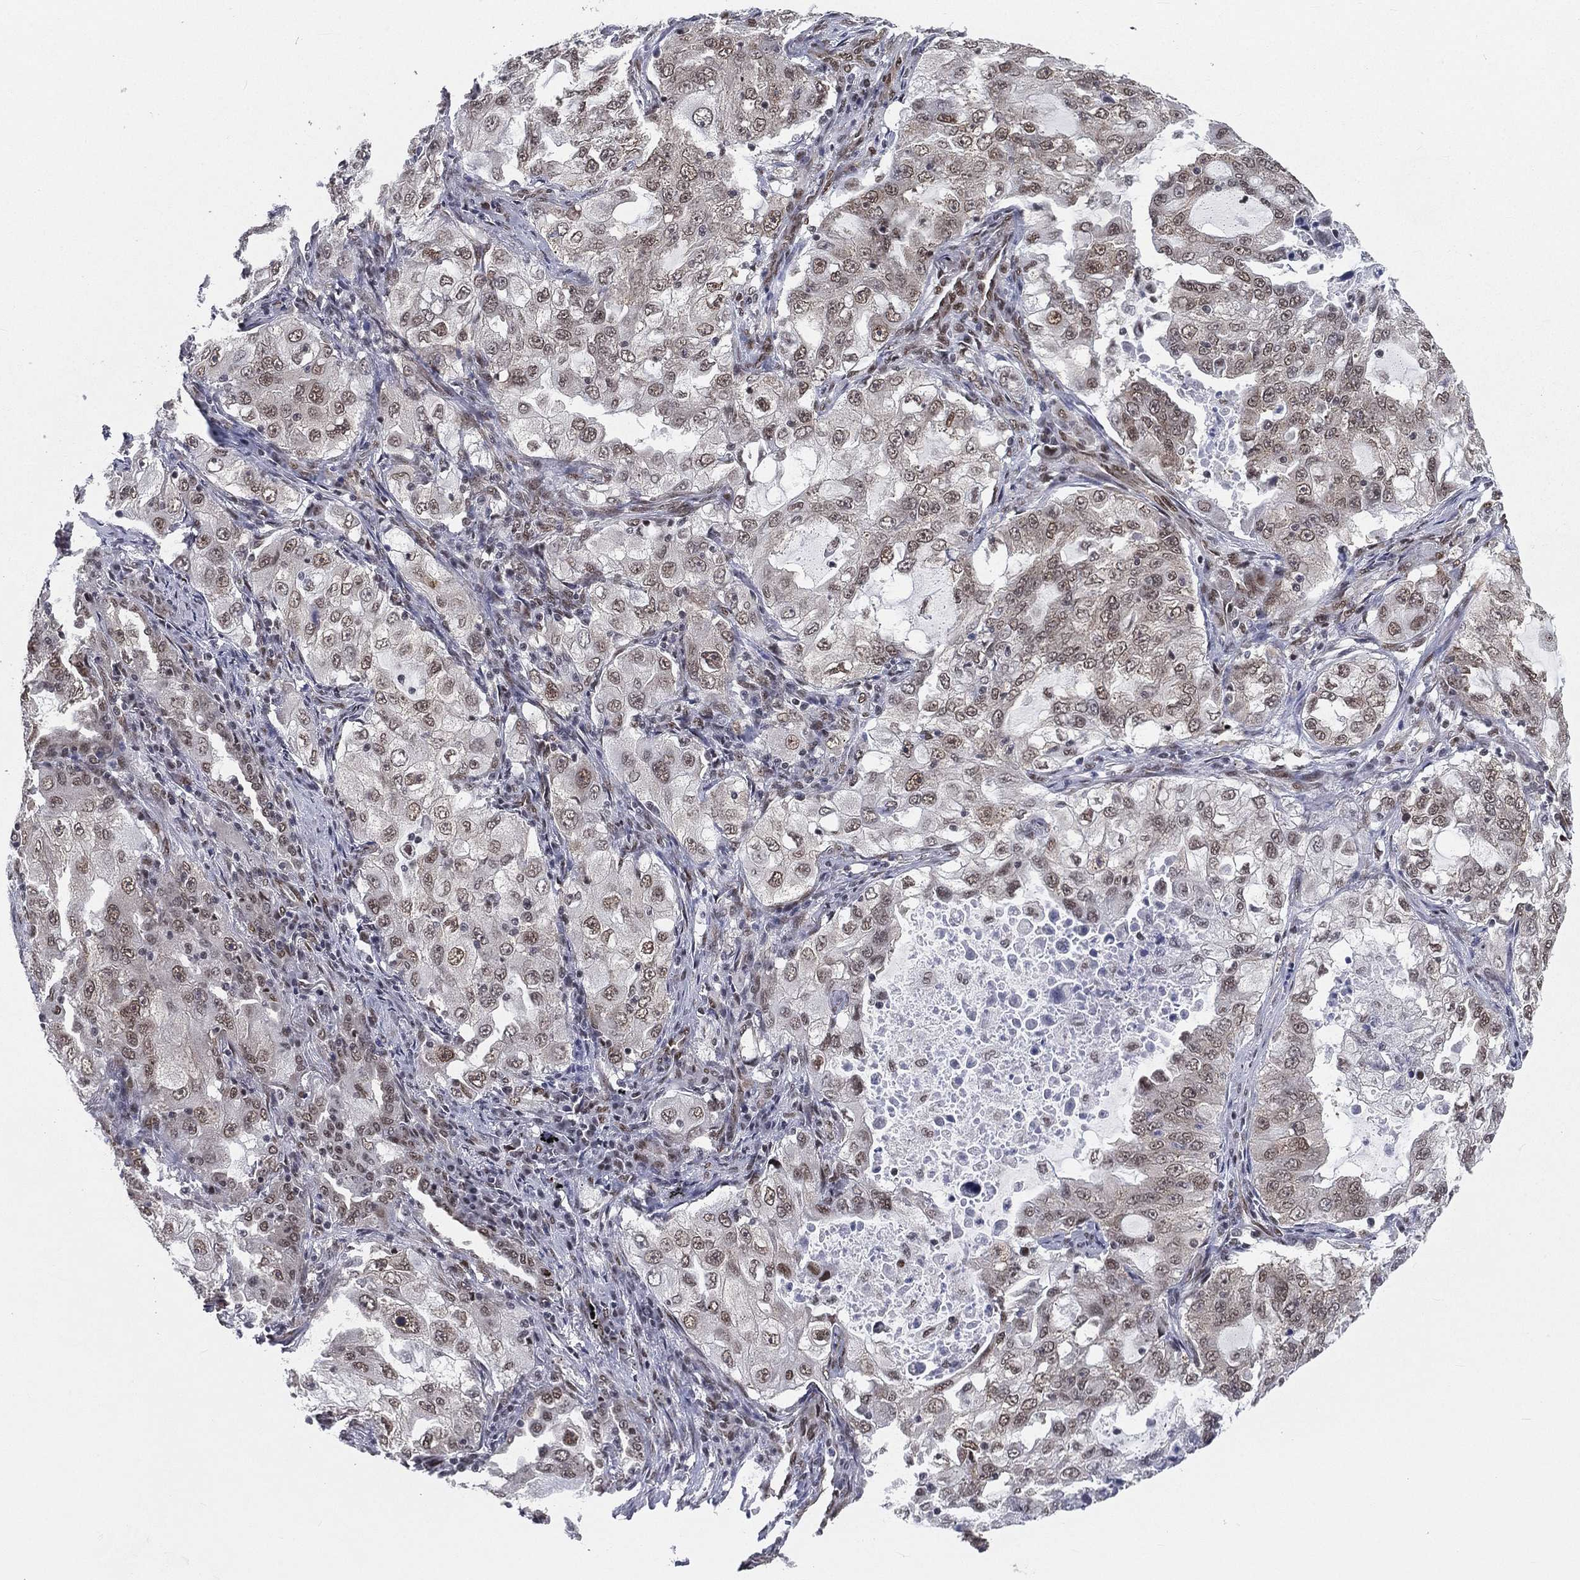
{"staining": {"intensity": "weak", "quantity": ">75%", "location": "nuclear"}, "tissue": "lung cancer", "cell_type": "Tumor cells", "image_type": "cancer", "snomed": [{"axis": "morphology", "description": "Adenocarcinoma, NOS"}, {"axis": "topography", "description": "Lung"}], "caption": "This photomicrograph exhibits immunohistochemistry (IHC) staining of lung cancer (adenocarcinoma), with low weak nuclear positivity in about >75% of tumor cells.", "gene": "FUBP3", "patient": {"sex": "female", "age": 61}}